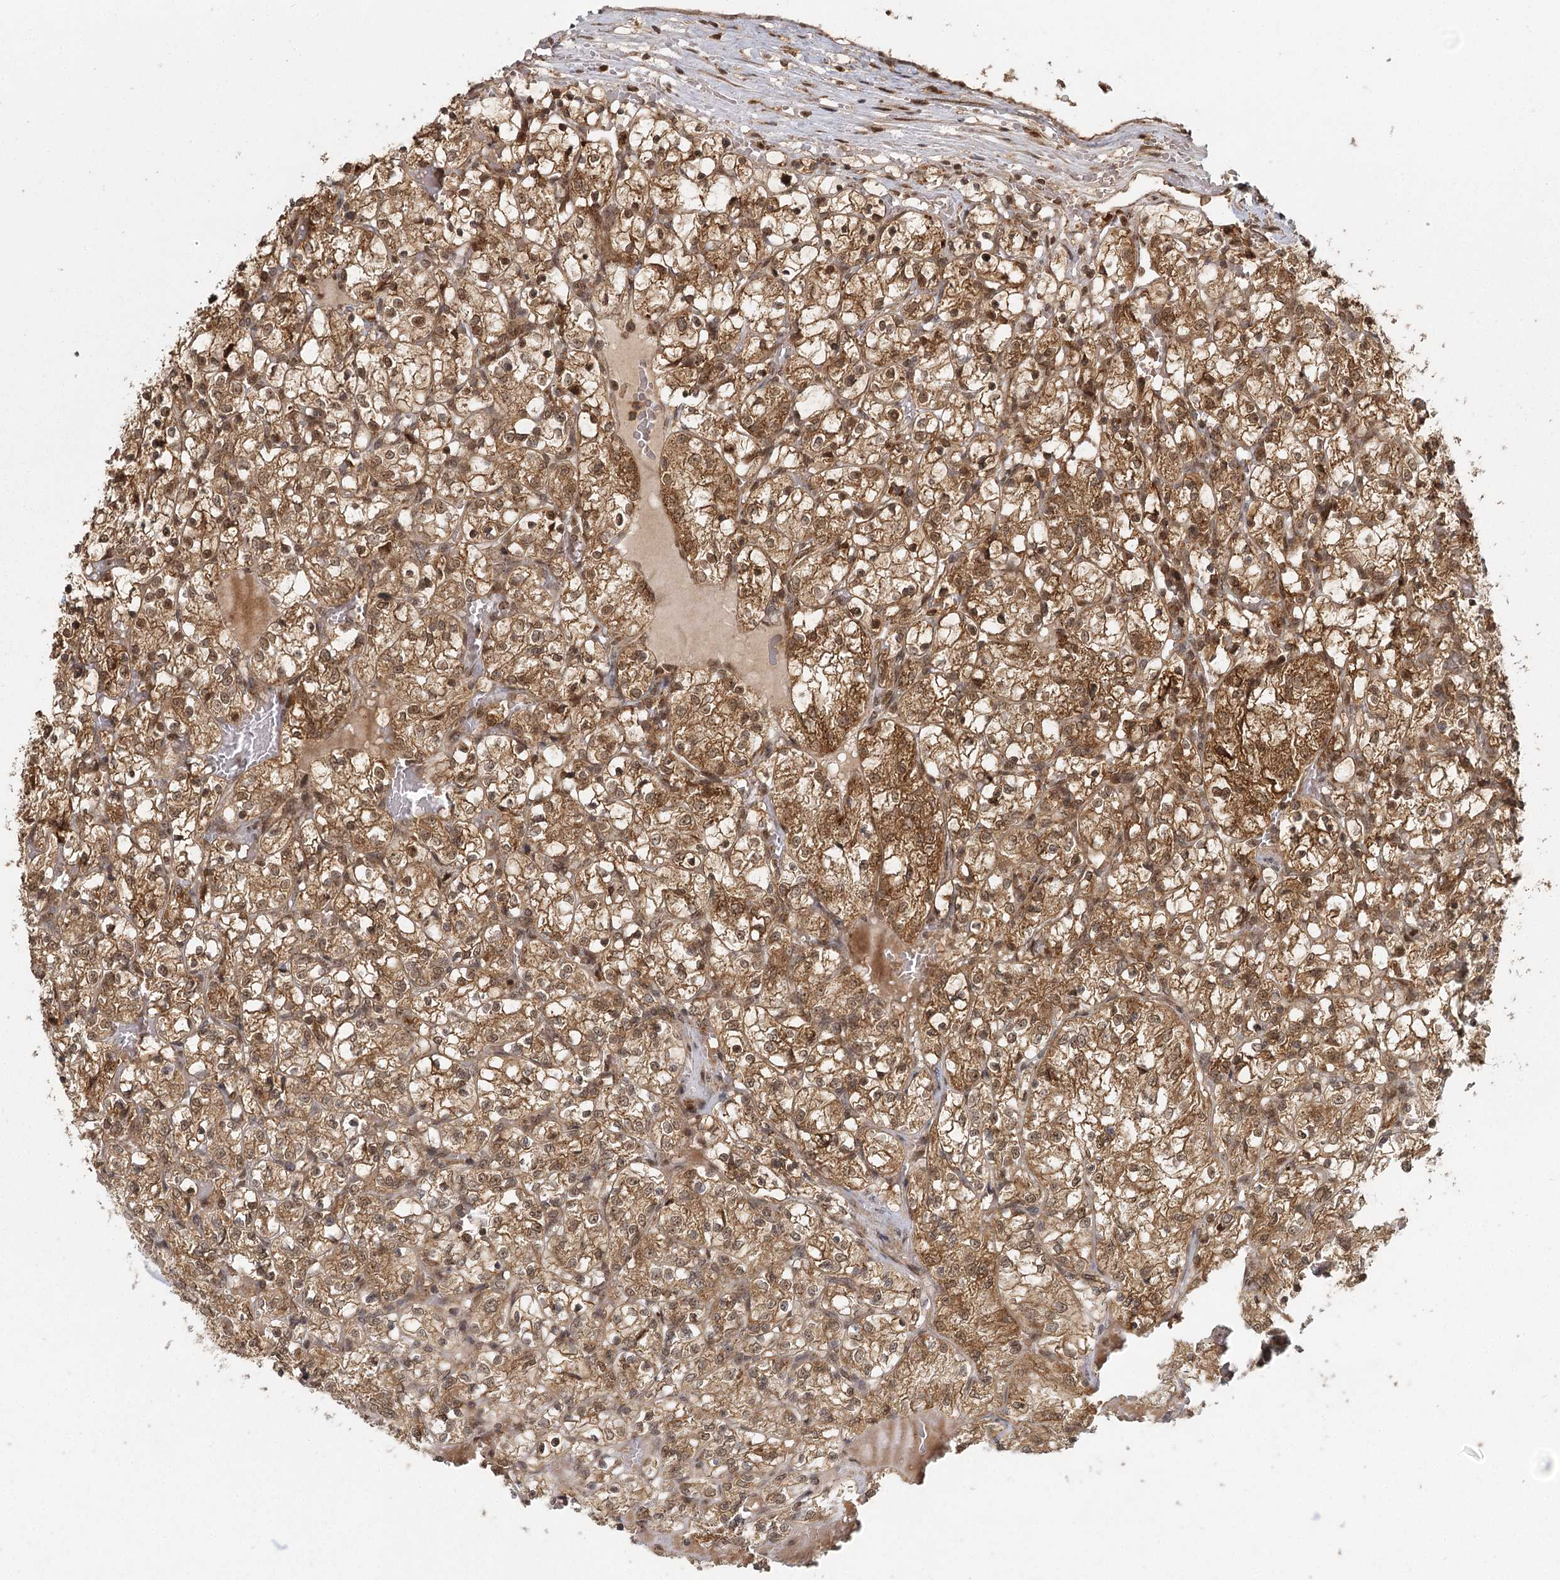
{"staining": {"intensity": "moderate", "quantity": ">75%", "location": "cytoplasmic/membranous"}, "tissue": "renal cancer", "cell_type": "Tumor cells", "image_type": "cancer", "snomed": [{"axis": "morphology", "description": "Adenocarcinoma, NOS"}, {"axis": "topography", "description": "Kidney"}], "caption": "Immunohistochemistry image of human renal adenocarcinoma stained for a protein (brown), which shows medium levels of moderate cytoplasmic/membranous expression in about >75% of tumor cells.", "gene": "MICU1", "patient": {"sex": "female", "age": 69}}